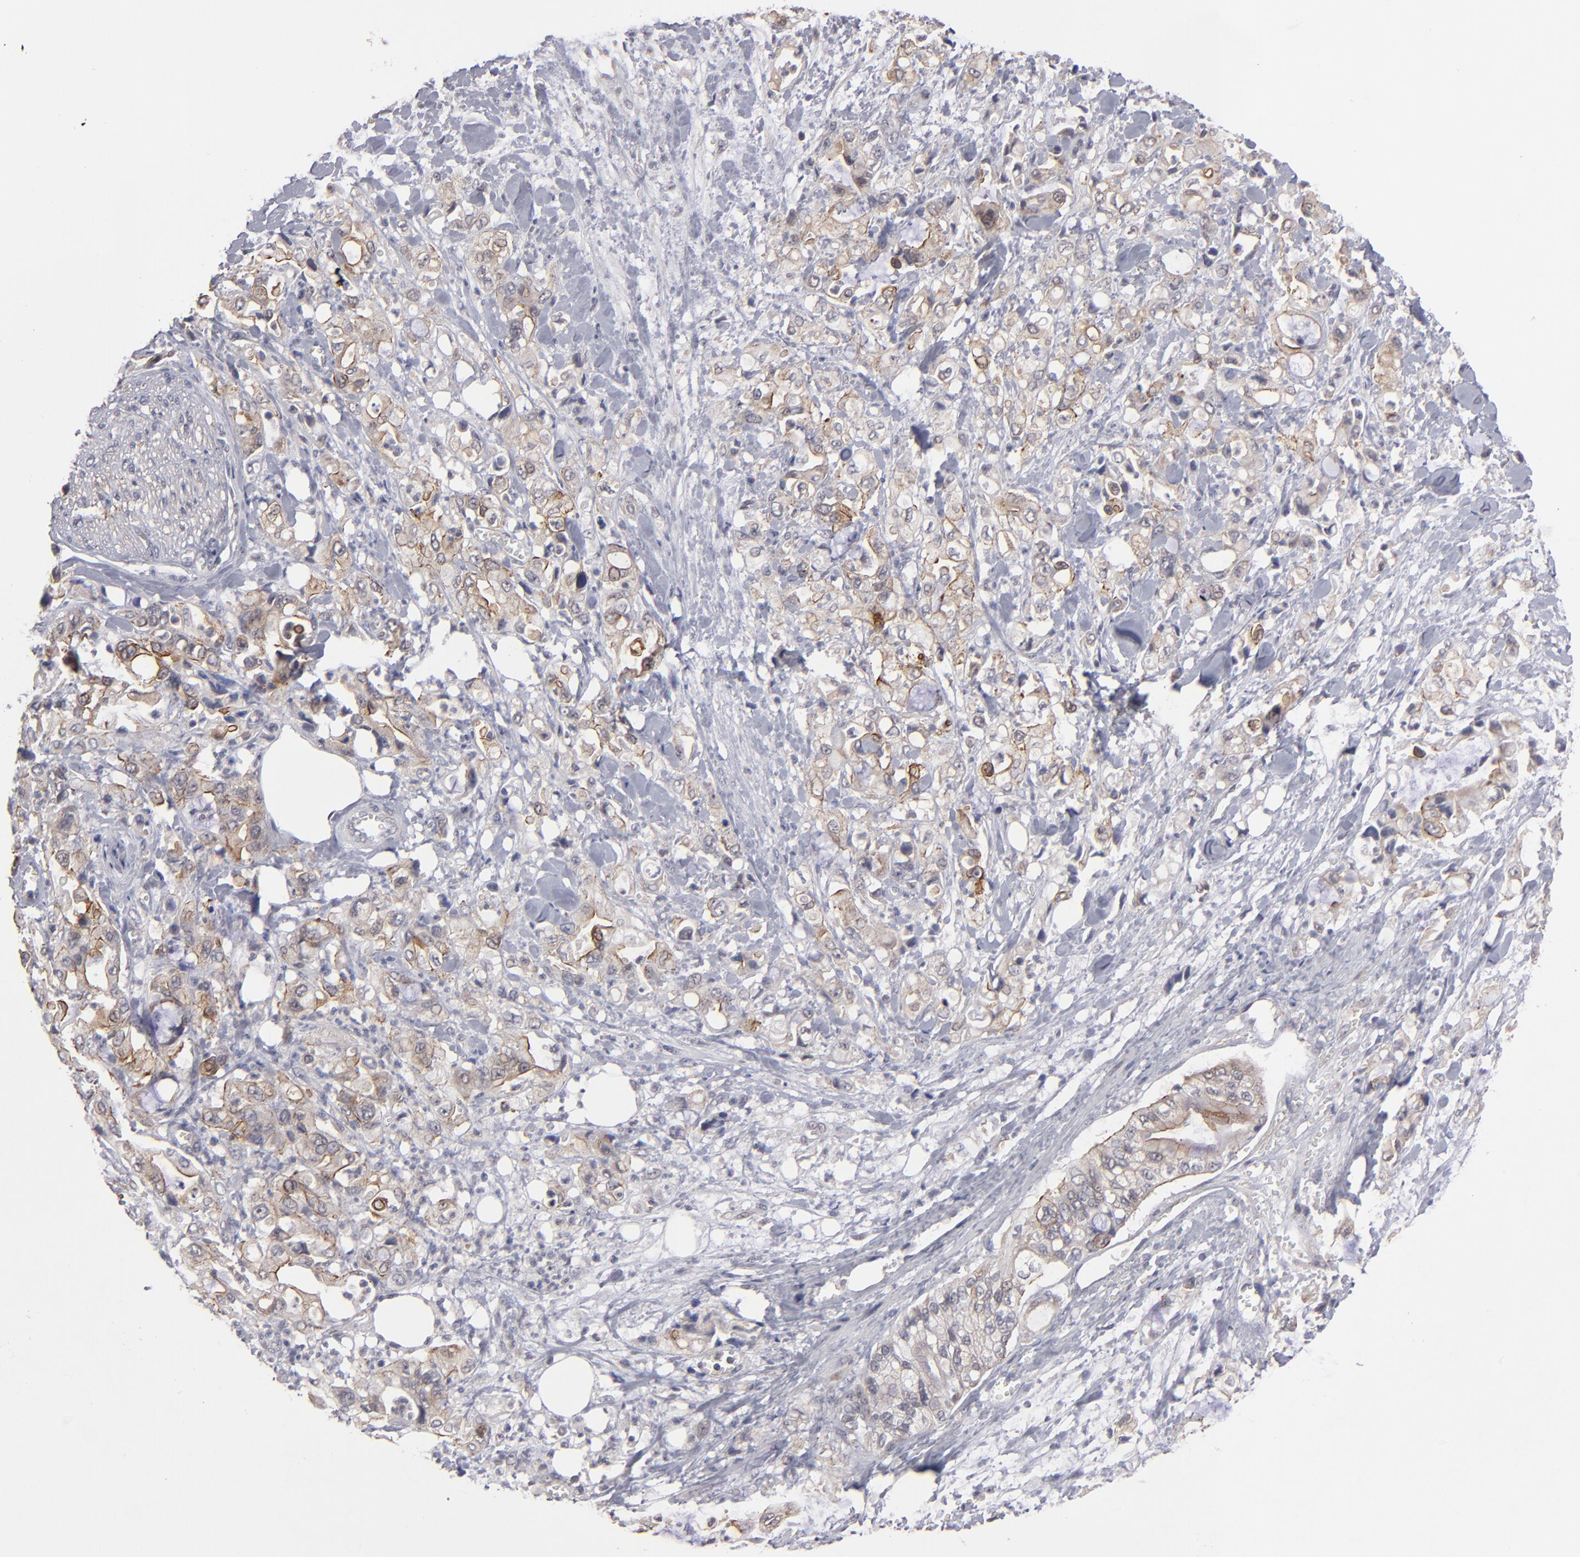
{"staining": {"intensity": "weak", "quantity": ">75%", "location": "cytoplasmic/membranous"}, "tissue": "pancreatic cancer", "cell_type": "Tumor cells", "image_type": "cancer", "snomed": [{"axis": "morphology", "description": "Adenocarcinoma, NOS"}, {"axis": "topography", "description": "Pancreas"}], "caption": "High-magnification brightfield microscopy of pancreatic cancer (adenocarcinoma) stained with DAB (3,3'-diaminobenzidine) (brown) and counterstained with hematoxylin (blue). tumor cells exhibit weak cytoplasmic/membranous positivity is appreciated in approximately>75% of cells. (IHC, brightfield microscopy, high magnification).", "gene": "GLCCI1", "patient": {"sex": "male", "age": 70}}